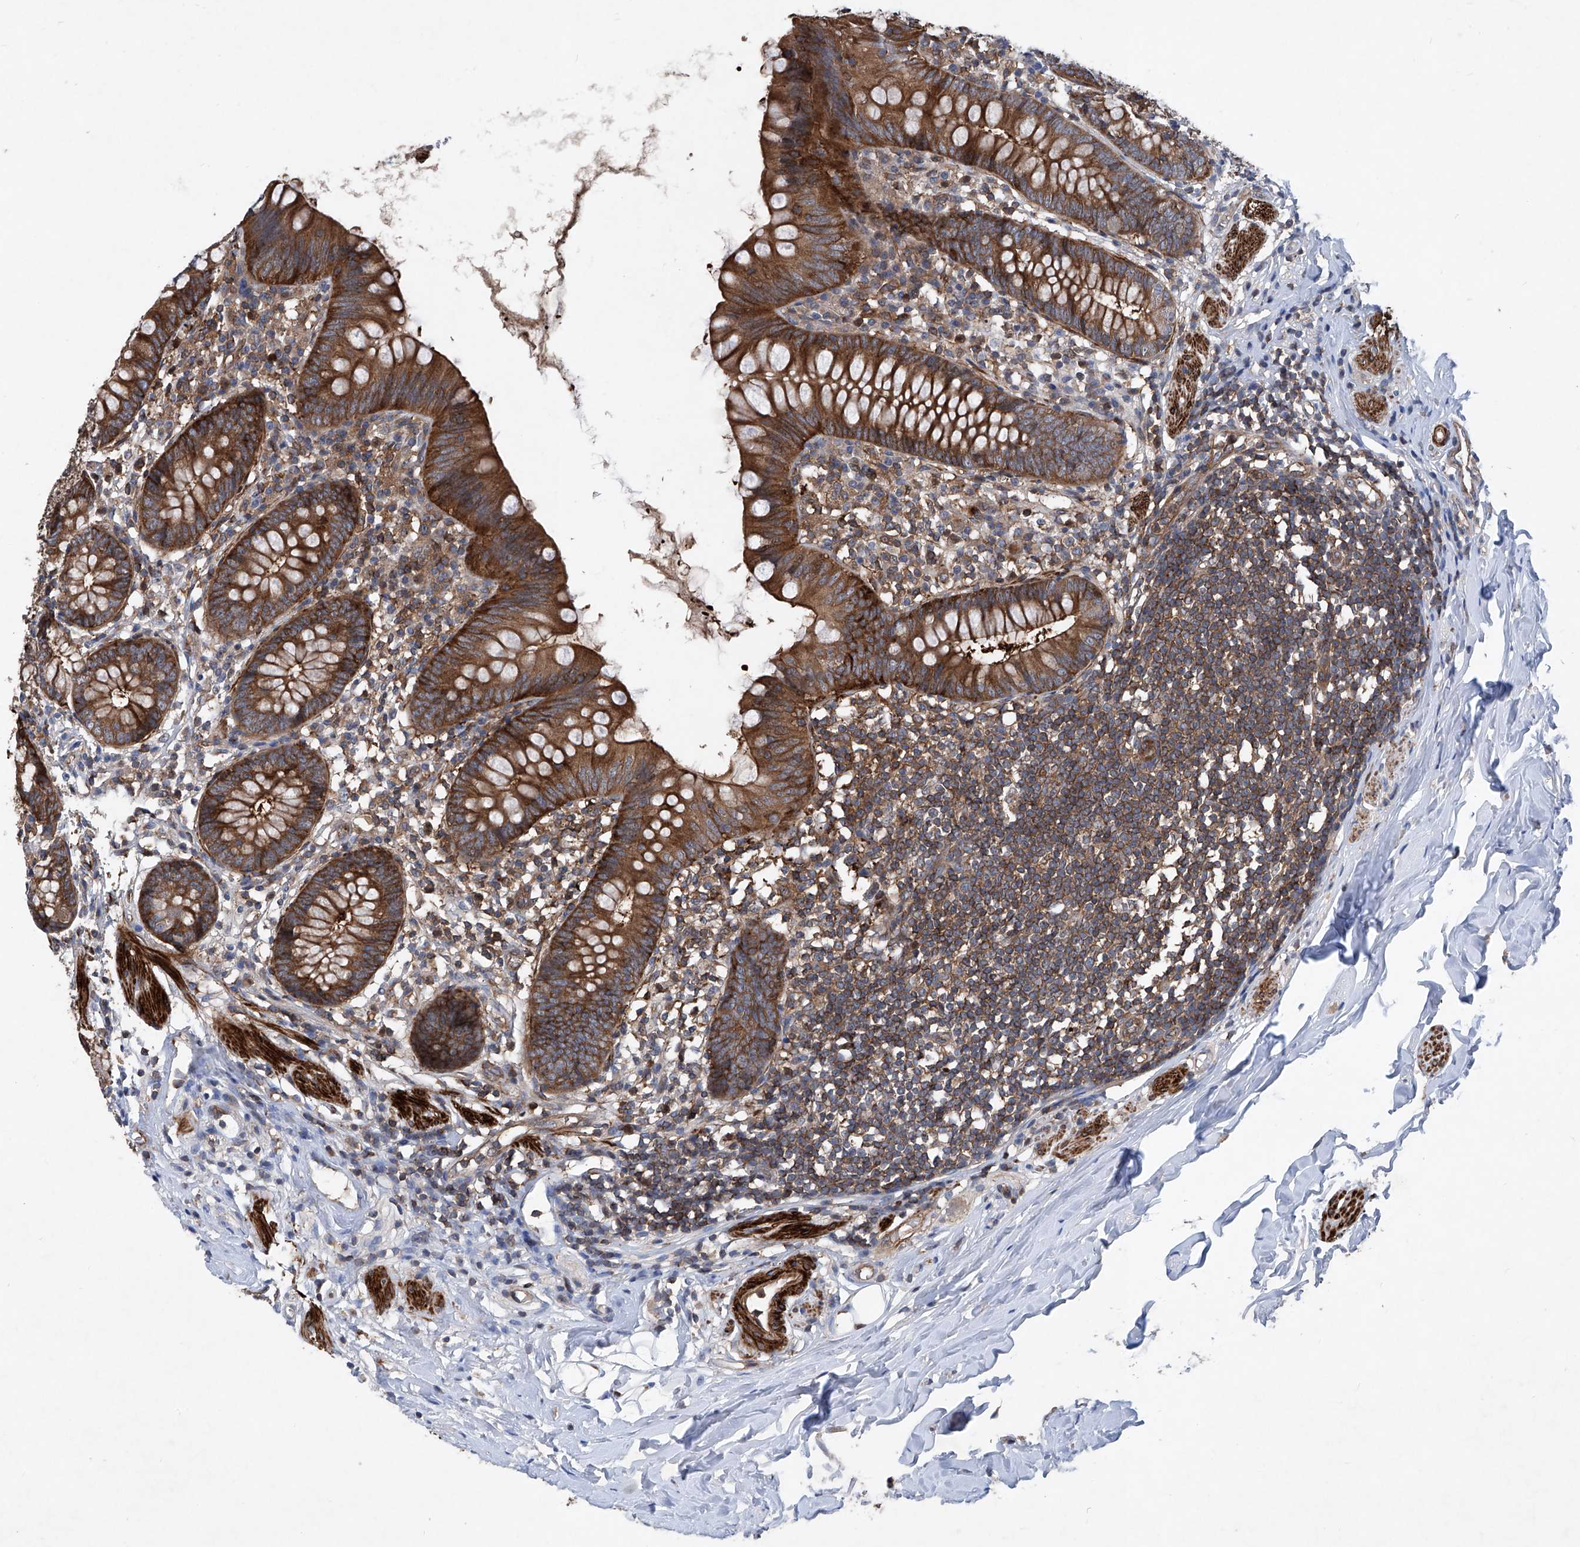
{"staining": {"intensity": "moderate", "quantity": ">75%", "location": "cytoplasmic/membranous"}, "tissue": "appendix", "cell_type": "Glandular cells", "image_type": "normal", "snomed": [{"axis": "morphology", "description": "Normal tissue, NOS"}, {"axis": "topography", "description": "Appendix"}], "caption": "IHC (DAB) staining of benign human appendix shows moderate cytoplasmic/membranous protein staining in about >75% of glandular cells.", "gene": "NT5C3A", "patient": {"sex": "female", "age": 62}}